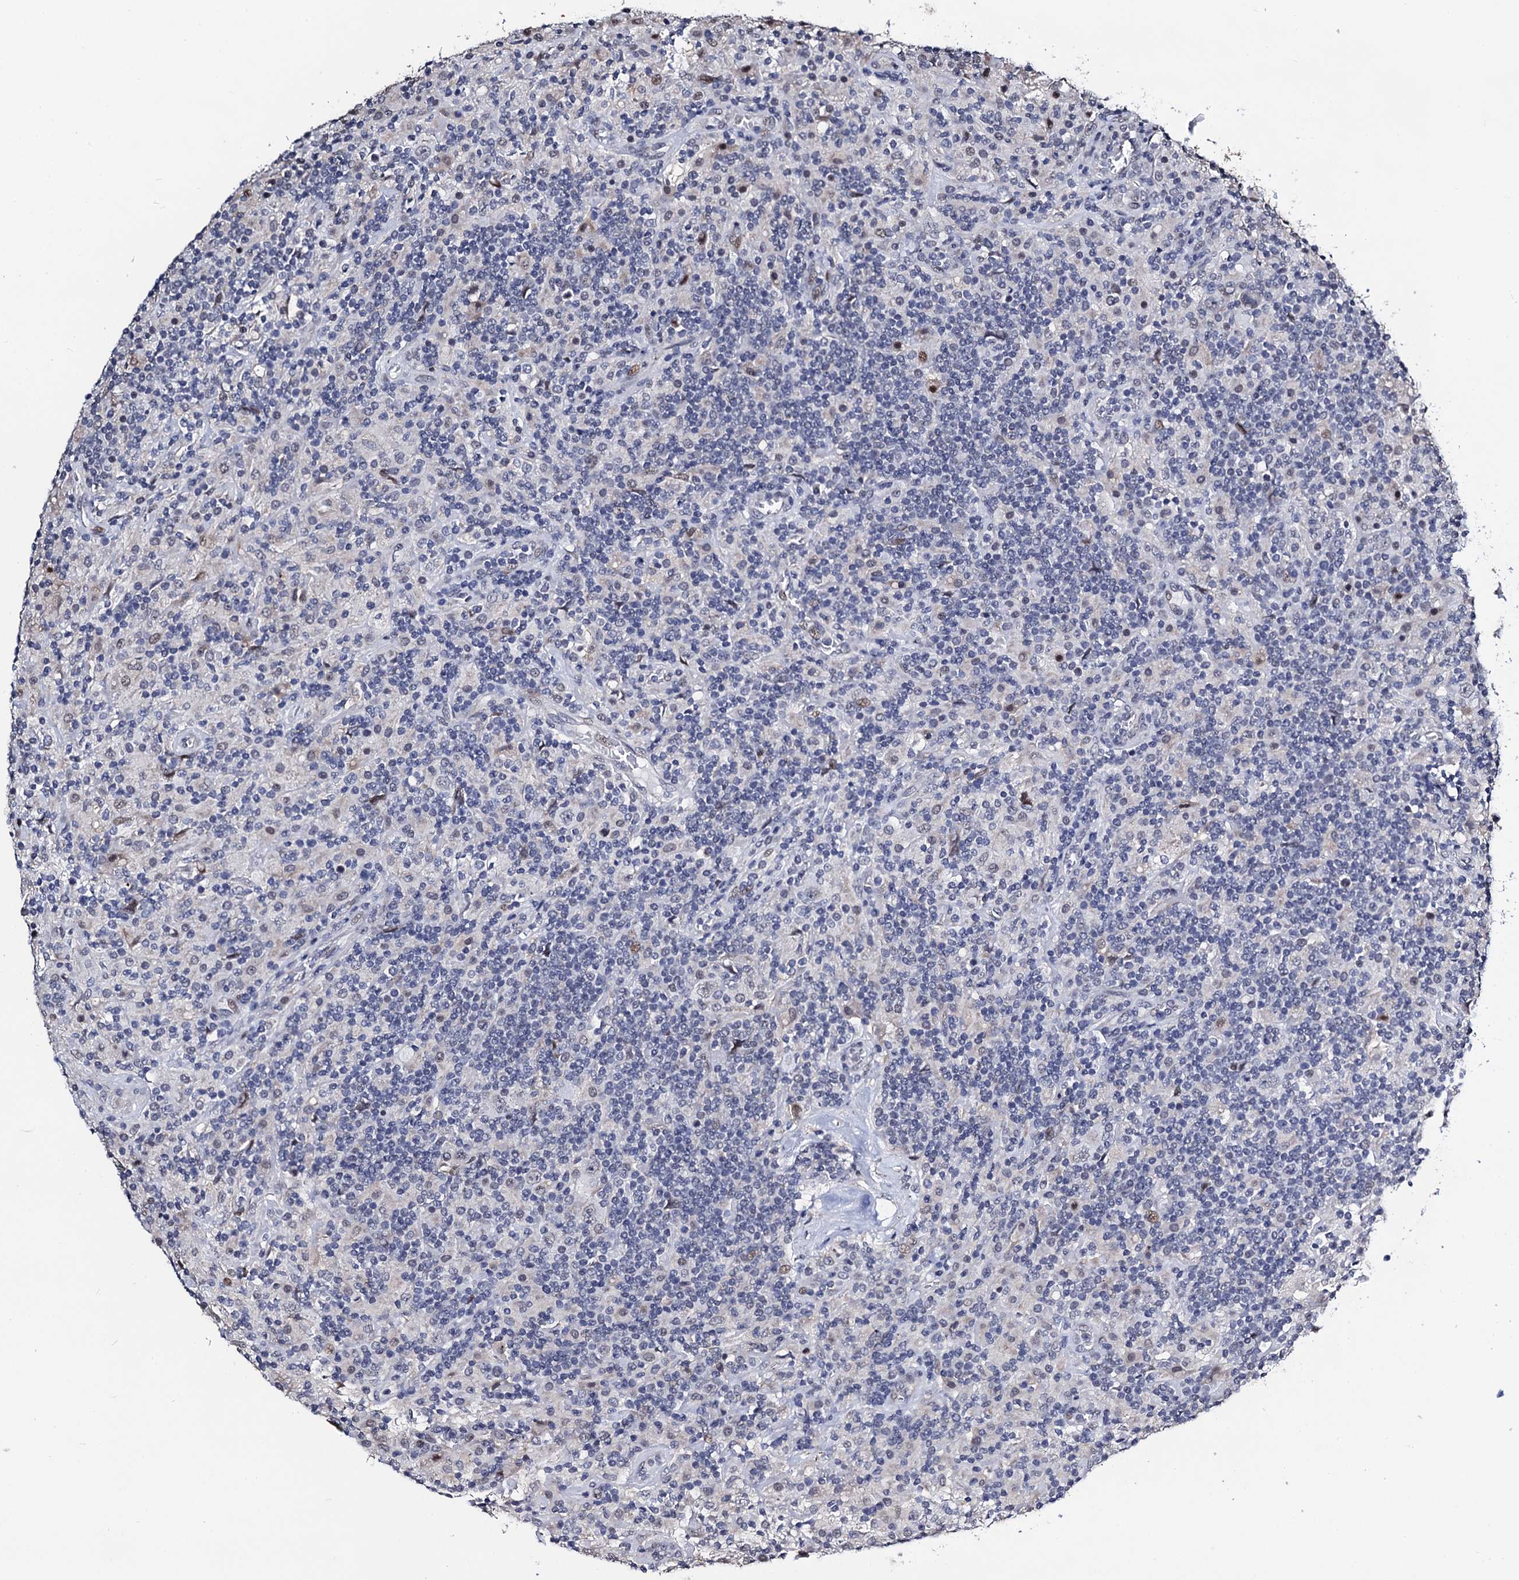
{"staining": {"intensity": "negative", "quantity": "none", "location": "none"}, "tissue": "lymphoma", "cell_type": "Tumor cells", "image_type": "cancer", "snomed": [{"axis": "morphology", "description": "Hodgkin's disease, NOS"}, {"axis": "topography", "description": "Lymph node"}], "caption": "Hodgkin's disease stained for a protein using immunohistochemistry (IHC) exhibits no positivity tumor cells.", "gene": "FAM222A", "patient": {"sex": "male", "age": 70}}